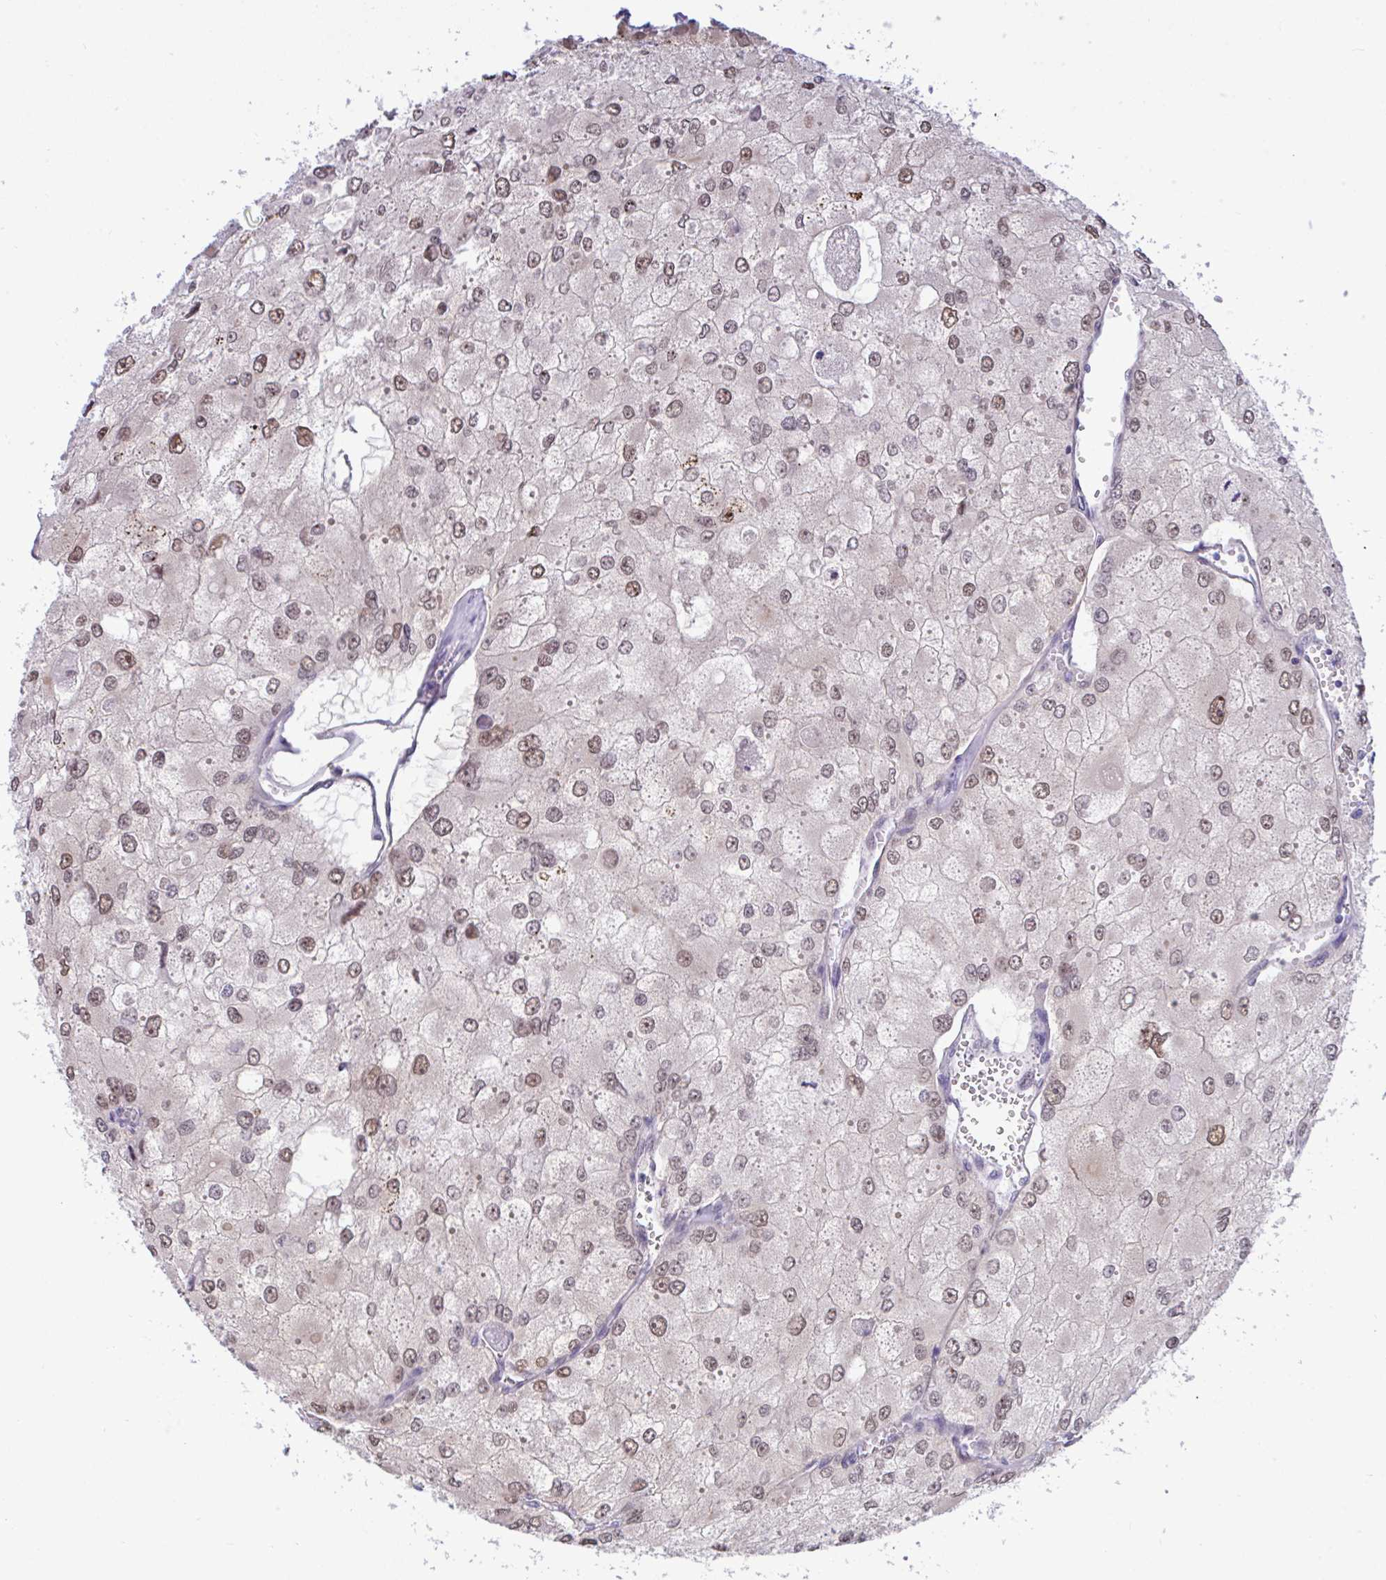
{"staining": {"intensity": "weak", "quantity": ">75%", "location": "nuclear"}, "tissue": "renal cancer", "cell_type": "Tumor cells", "image_type": "cancer", "snomed": [{"axis": "morphology", "description": "Adenocarcinoma, NOS"}, {"axis": "topography", "description": "Kidney"}], "caption": "Renal cancer (adenocarcinoma) stained with a brown dye shows weak nuclear positive expression in approximately >75% of tumor cells.", "gene": "ZNF485", "patient": {"sex": "female", "age": 70}}